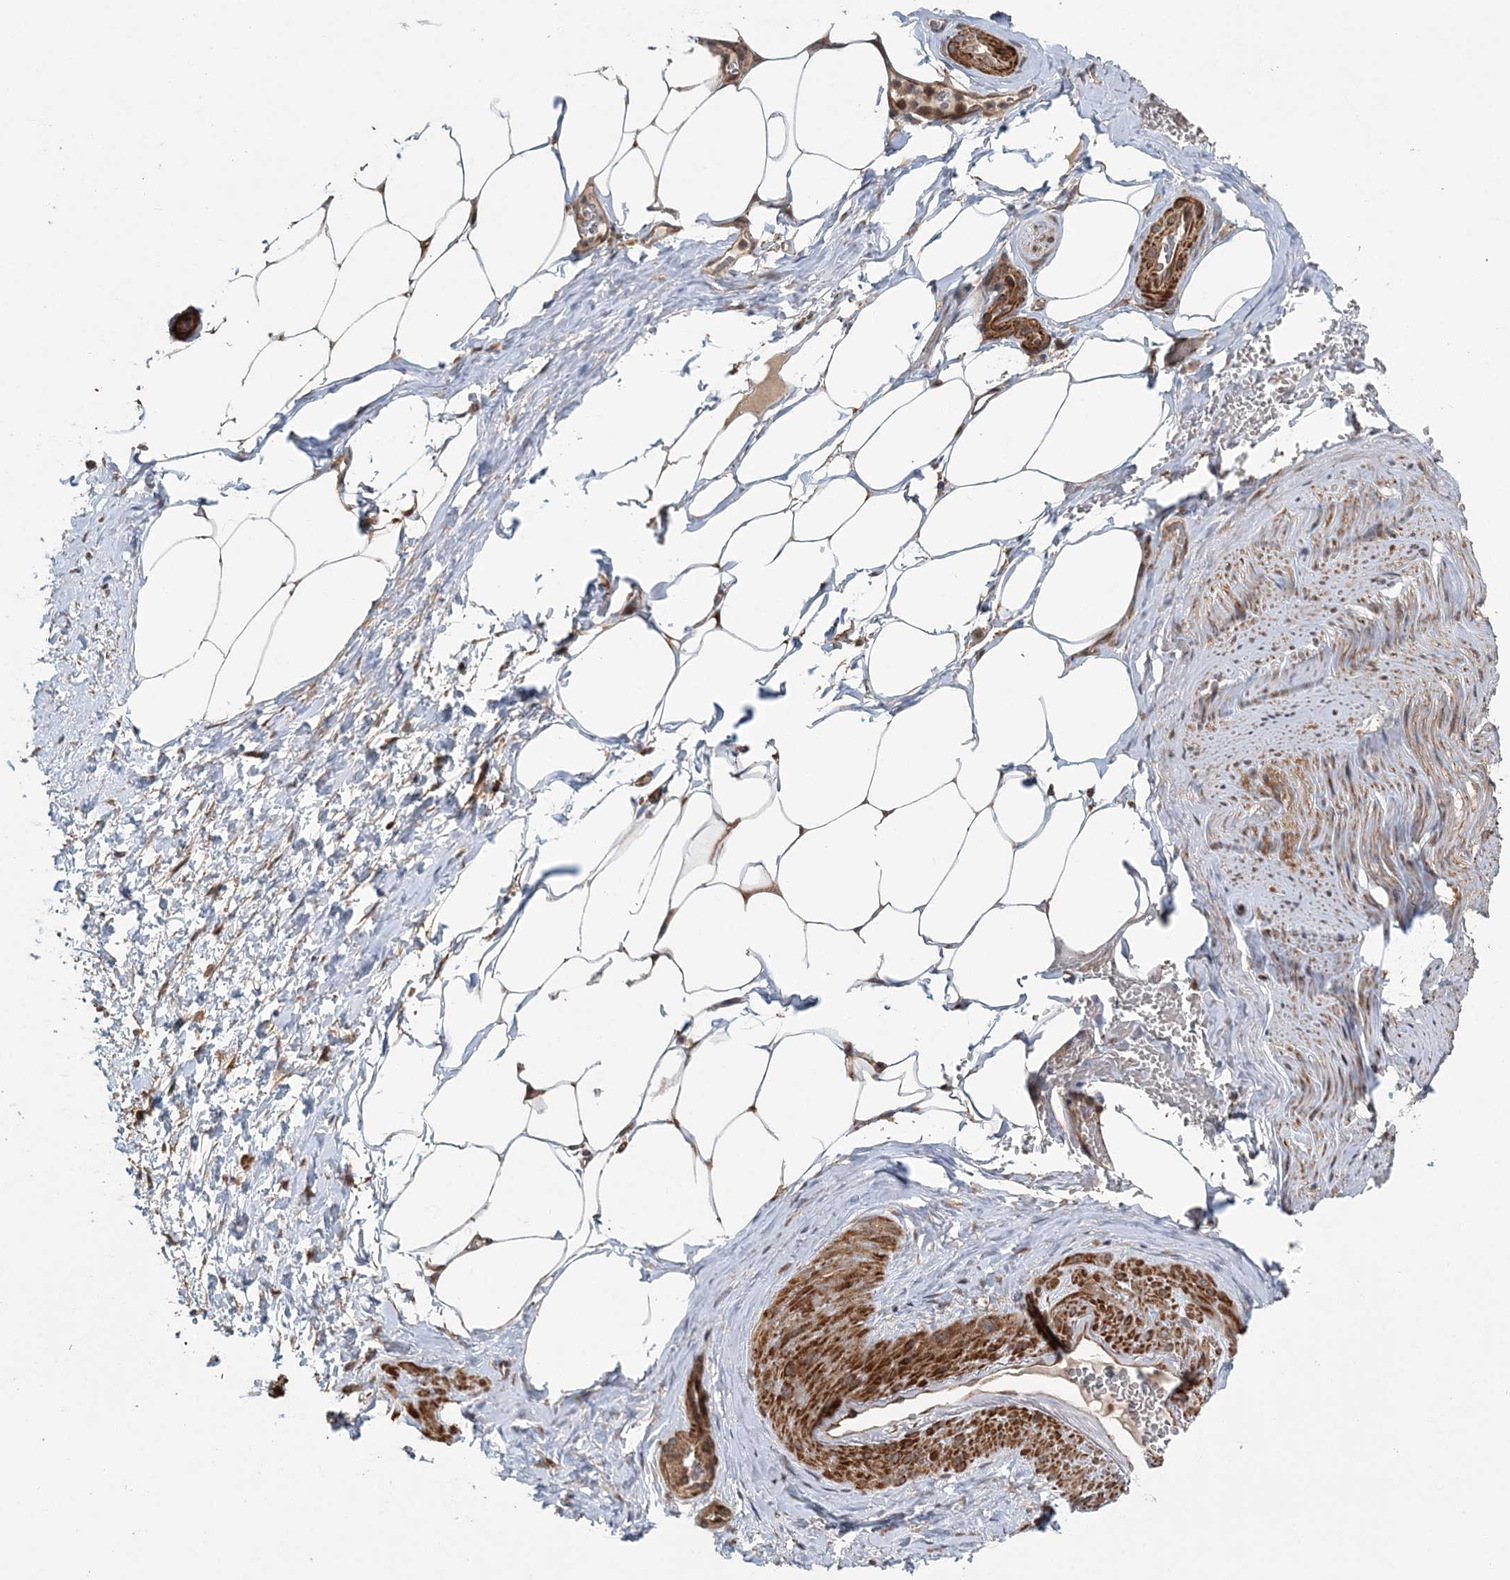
{"staining": {"intensity": "weak", "quantity": ">75%", "location": "cytoplasmic/membranous"}, "tissue": "adipose tissue", "cell_type": "Adipocytes", "image_type": "normal", "snomed": [{"axis": "morphology", "description": "Normal tissue, NOS"}, {"axis": "morphology", "description": "Adenocarcinoma, Low grade"}, {"axis": "topography", "description": "Prostate"}, {"axis": "topography", "description": "Peripheral nerve tissue"}], "caption": "A high-resolution histopathology image shows immunohistochemistry staining of benign adipose tissue, which demonstrates weak cytoplasmic/membranous positivity in about >75% of adipocytes. The staining was performed using DAB to visualize the protein expression in brown, while the nuclei were stained in blue with hematoxylin (Magnification: 20x).", "gene": "UBTD2", "patient": {"sex": "male", "age": 63}}